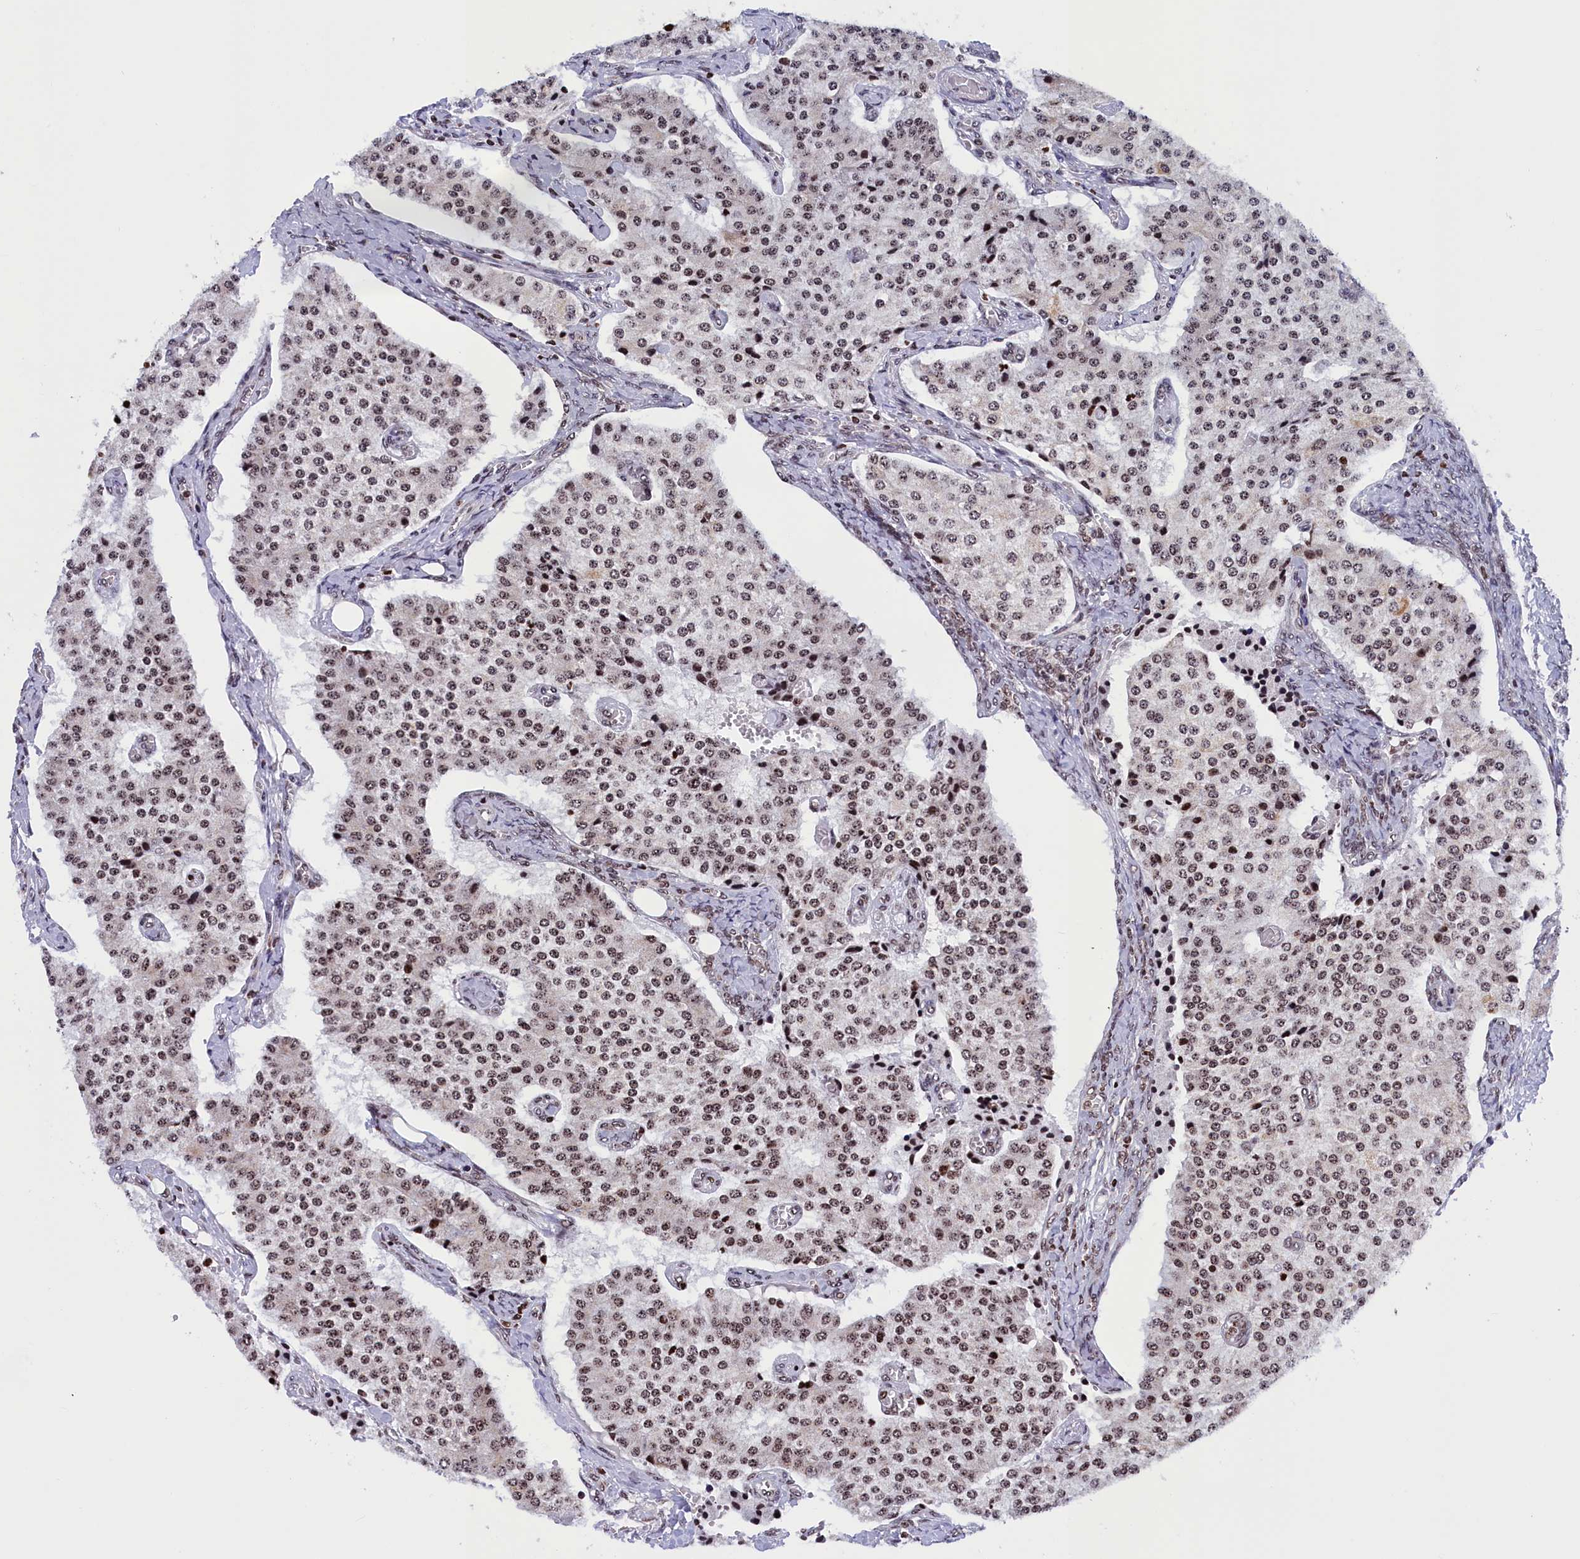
{"staining": {"intensity": "moderate", "quantity": ">75%", "location": "nuclear"}, "tissue": "carcinoid", "cell_type": "Tumor cells", "image_type": "cancer", "snomed": [{"axis": "morphology", "description": "Carcinoid, malignant, NOS"}, {"axis": "topography", "description": "Colon"}], "caption": "This micrograph shows IHC staining of carcinoid (malignant), with medium moderate nuclear positivity in approximately >75% of tumor cells.", "gene": "TIMM29", "patient": {"sex": "female", "age": 52}}